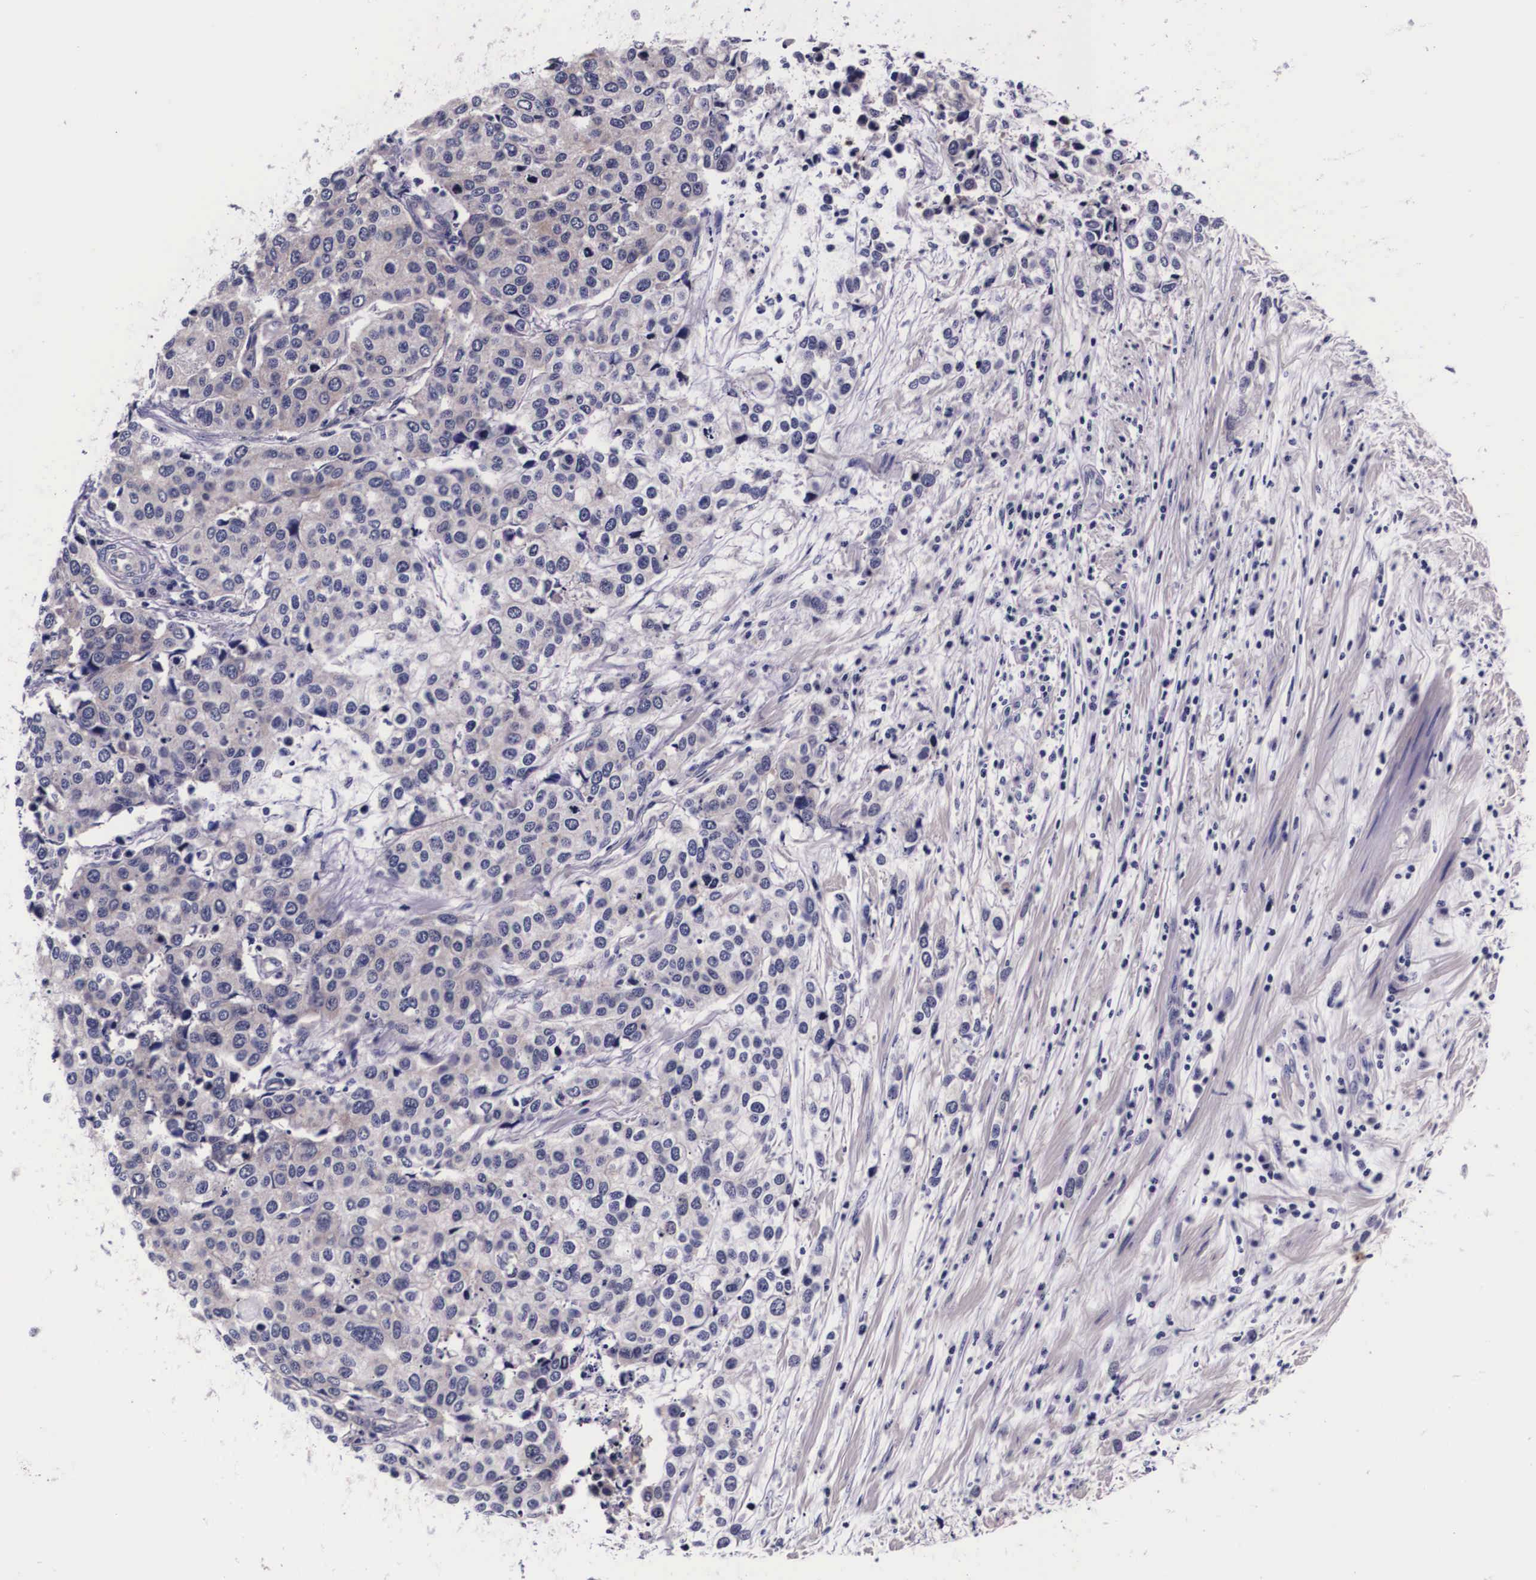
{"staining": {"intensity": "negative", "quantity": "none", "location": "none"}, "tissue": "cervical cancer", "cell_type": "Tumor cells", "image_type": "cancer", "snomed": [{"axis": "morphology", "description": "Squamous cell carcinoma, NOS"}, {"axis": "topography", "description": "Cervix"}], "caption": "Immunohistochemistry (IHC) histopathology image of neoplastic tissue: squamous cell carcinoma (cervical) stained with DAB demonstrates no significant protein positivity in tumor cells. The staining was performed using DAB (3,3'-diaminobenzidine) to visualize the protein expression in brown, while the nuclei were stained in blue with hematoxylin (Magnification: 20x).", "gene": "PHETA2", "patient": {"sex": "female", "age": 54}}